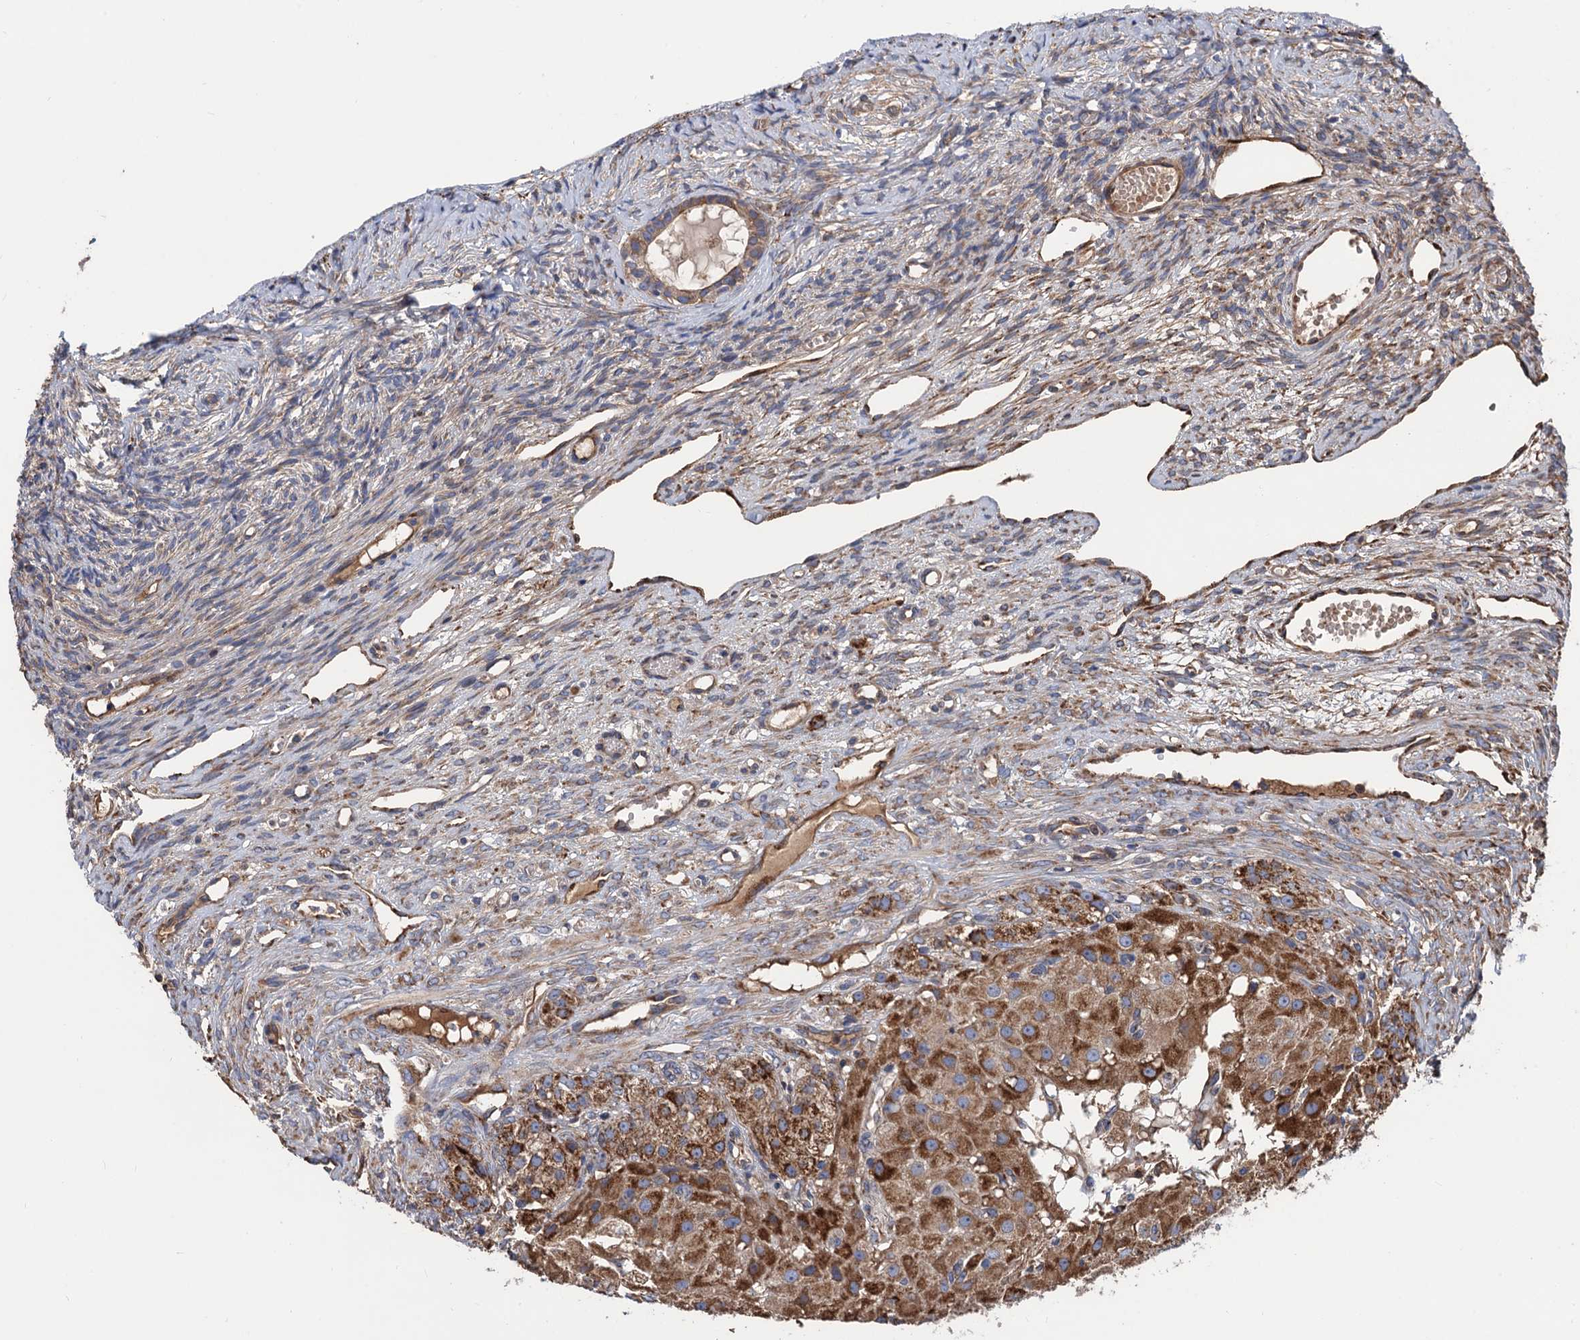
{"staining": {"intensity": "weak", "quantity": ">75%", "location": "cytoplasmic/membranous"}, "tissue": "ovary", "cell_type": "Follicle cells", "image_type": "normal", "snomed": [{"axis": "morphology", "description": "Normal tissue, NOS"}, {"axis": "topography", "description": "Ovary"}], "caption": "Protein staining of unremarkable ovary demonstrates weak cytoplasmic/membranous positivity in about >75% of follicle cells. Nuclei are stained in blue.", "gene": "CNNM1", "patient": {"sex": "female", "age": 51}}